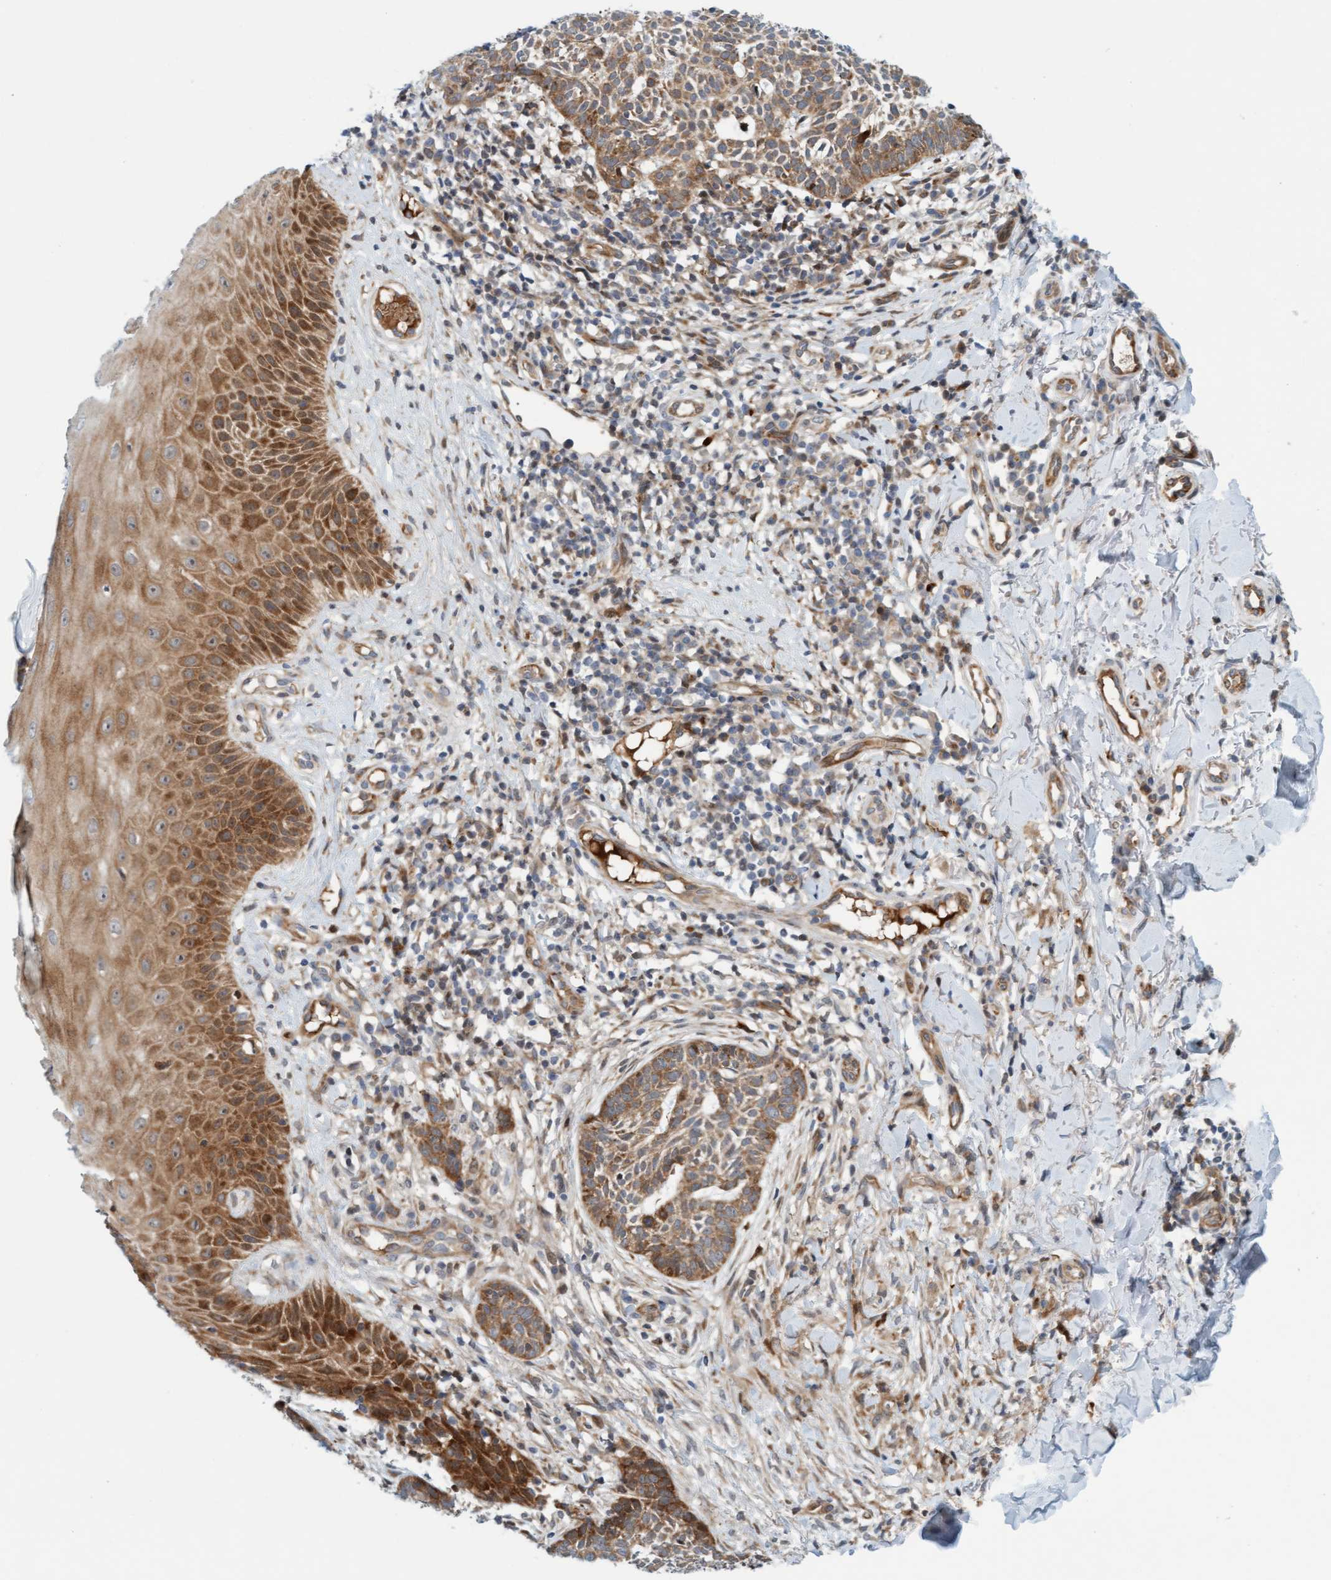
{"staining": {"intensity": "moderate", "quantity": ">75%", "location": "cytoplasmic/membranous"}, "tissue": "skin cancer", "cell_type": "Tumor cells", "image_type": "cancer", "snomed": [{"axis": "morphology", "description": "Normal tissue, NOS"}, {"axis": "morphology", "description": "Basal cell carcinoma"}, {"axis": "topography", "description": "Skin"}], "caption": "IHC of basal cell carcinoma (skin) shows medium levels of moderate cytoplasmic/membranous expression in approximately >75% of tumor cells. (DAB = brown stain, brightfield microscopy at high magnification).", "gene": "EIF4EBP1", "patient": {"sex": "male", "age": 67}}